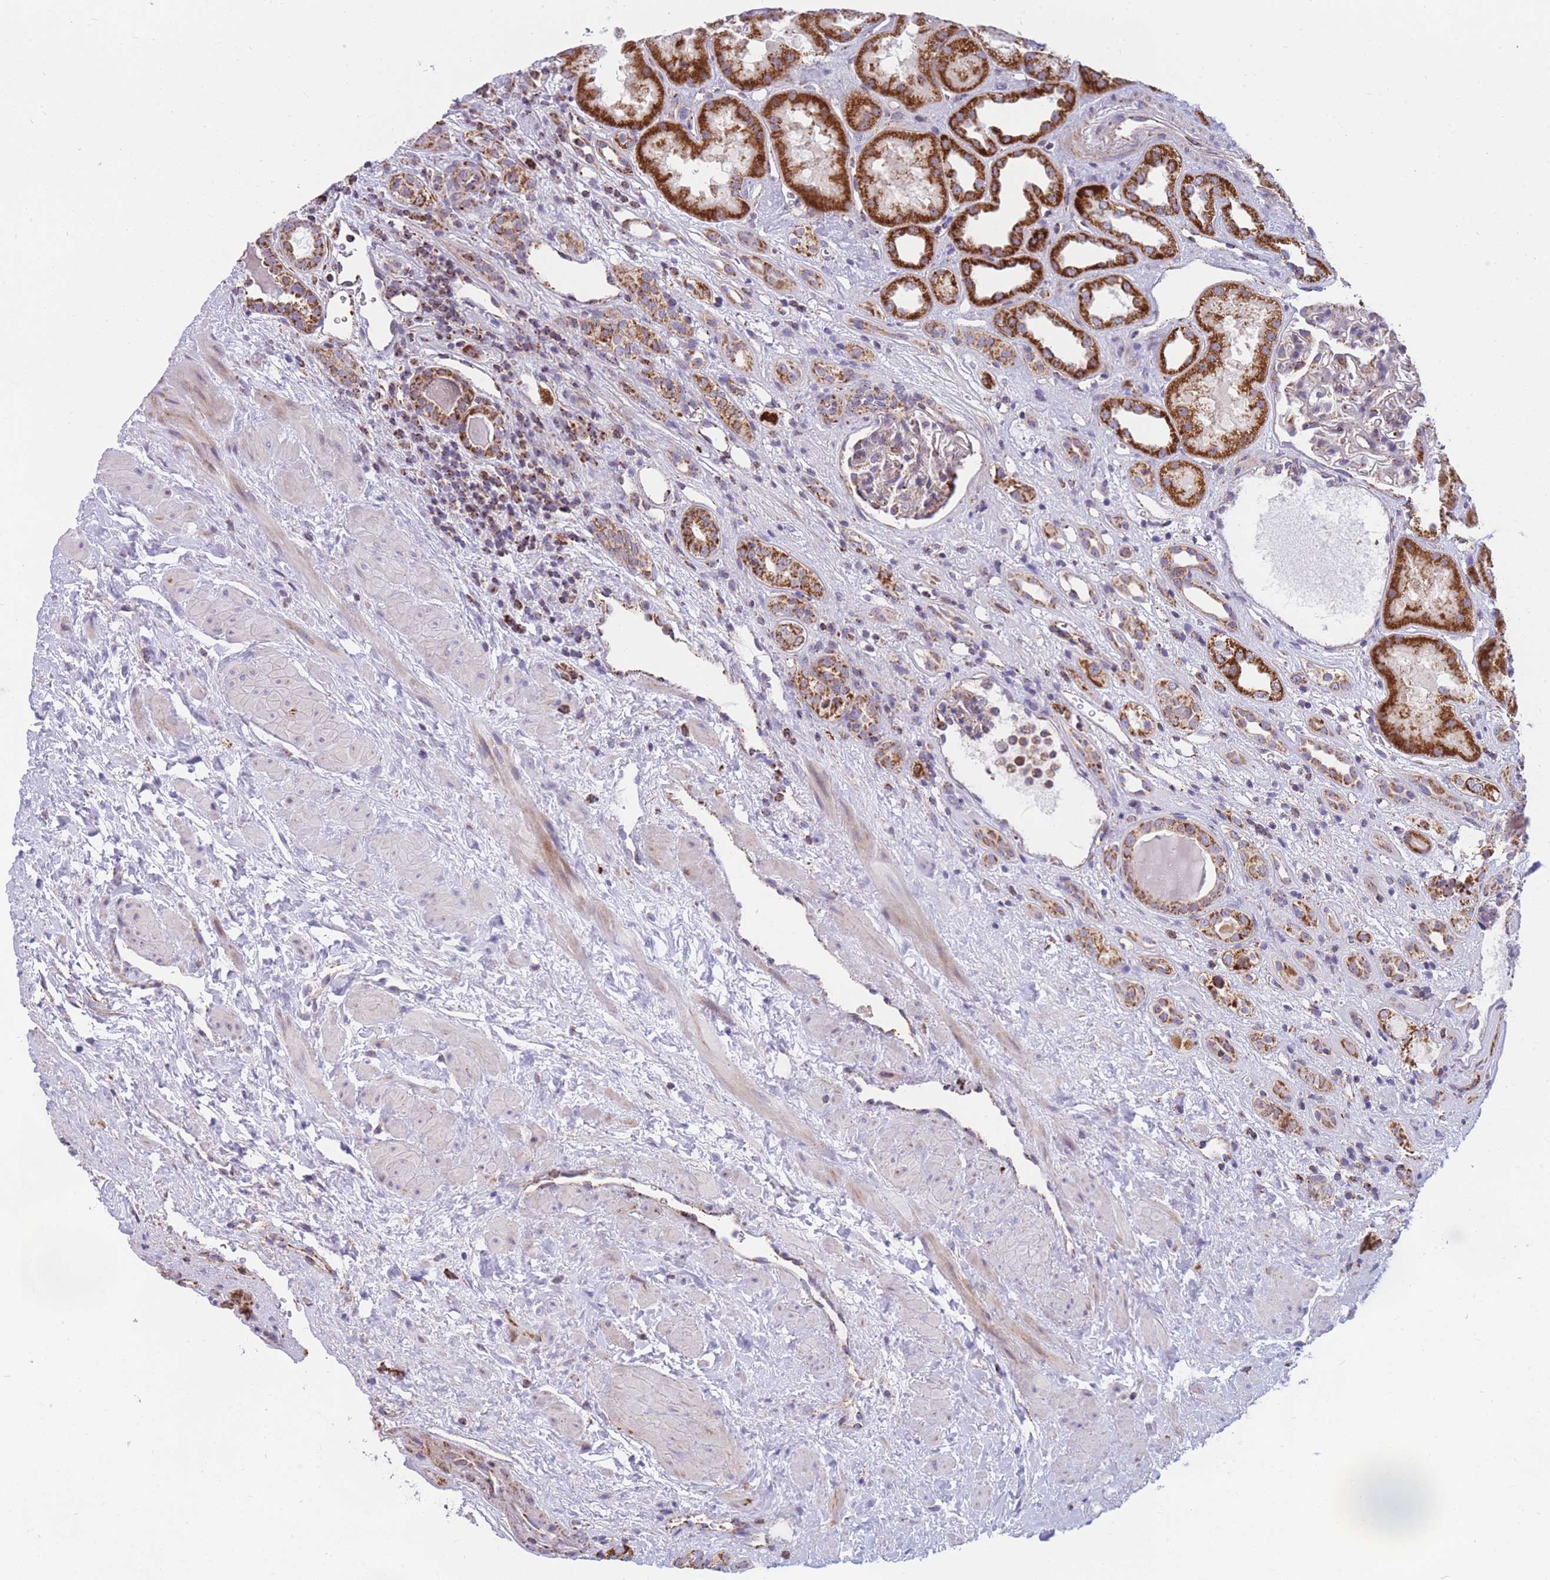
{"staining": {"intensity": "moderate", "quantity": "<25%", "location": "cytoplasmic/membranous"}, "tissue": "kidney", "cell_type": "Cells in glomeruli", "image_type": "normal", "snomed": [{"axis": "morphology", "description": "Normal tissue, NOS"}, {"axis": "topography", "description": "Kidney"}], "caption": "Immunohistochemistry (IHC) histopathology image of unremarkable kidney: human kidney stained using IHC shows low levels of moderate protein expression localized specifically in the cytoplasmic/membranous of cells in glomeruli, appearing as a cytoplasmic/membranous brown color.", "gene": "DDX49", "patient": {"sex": "male", "age": 61}}